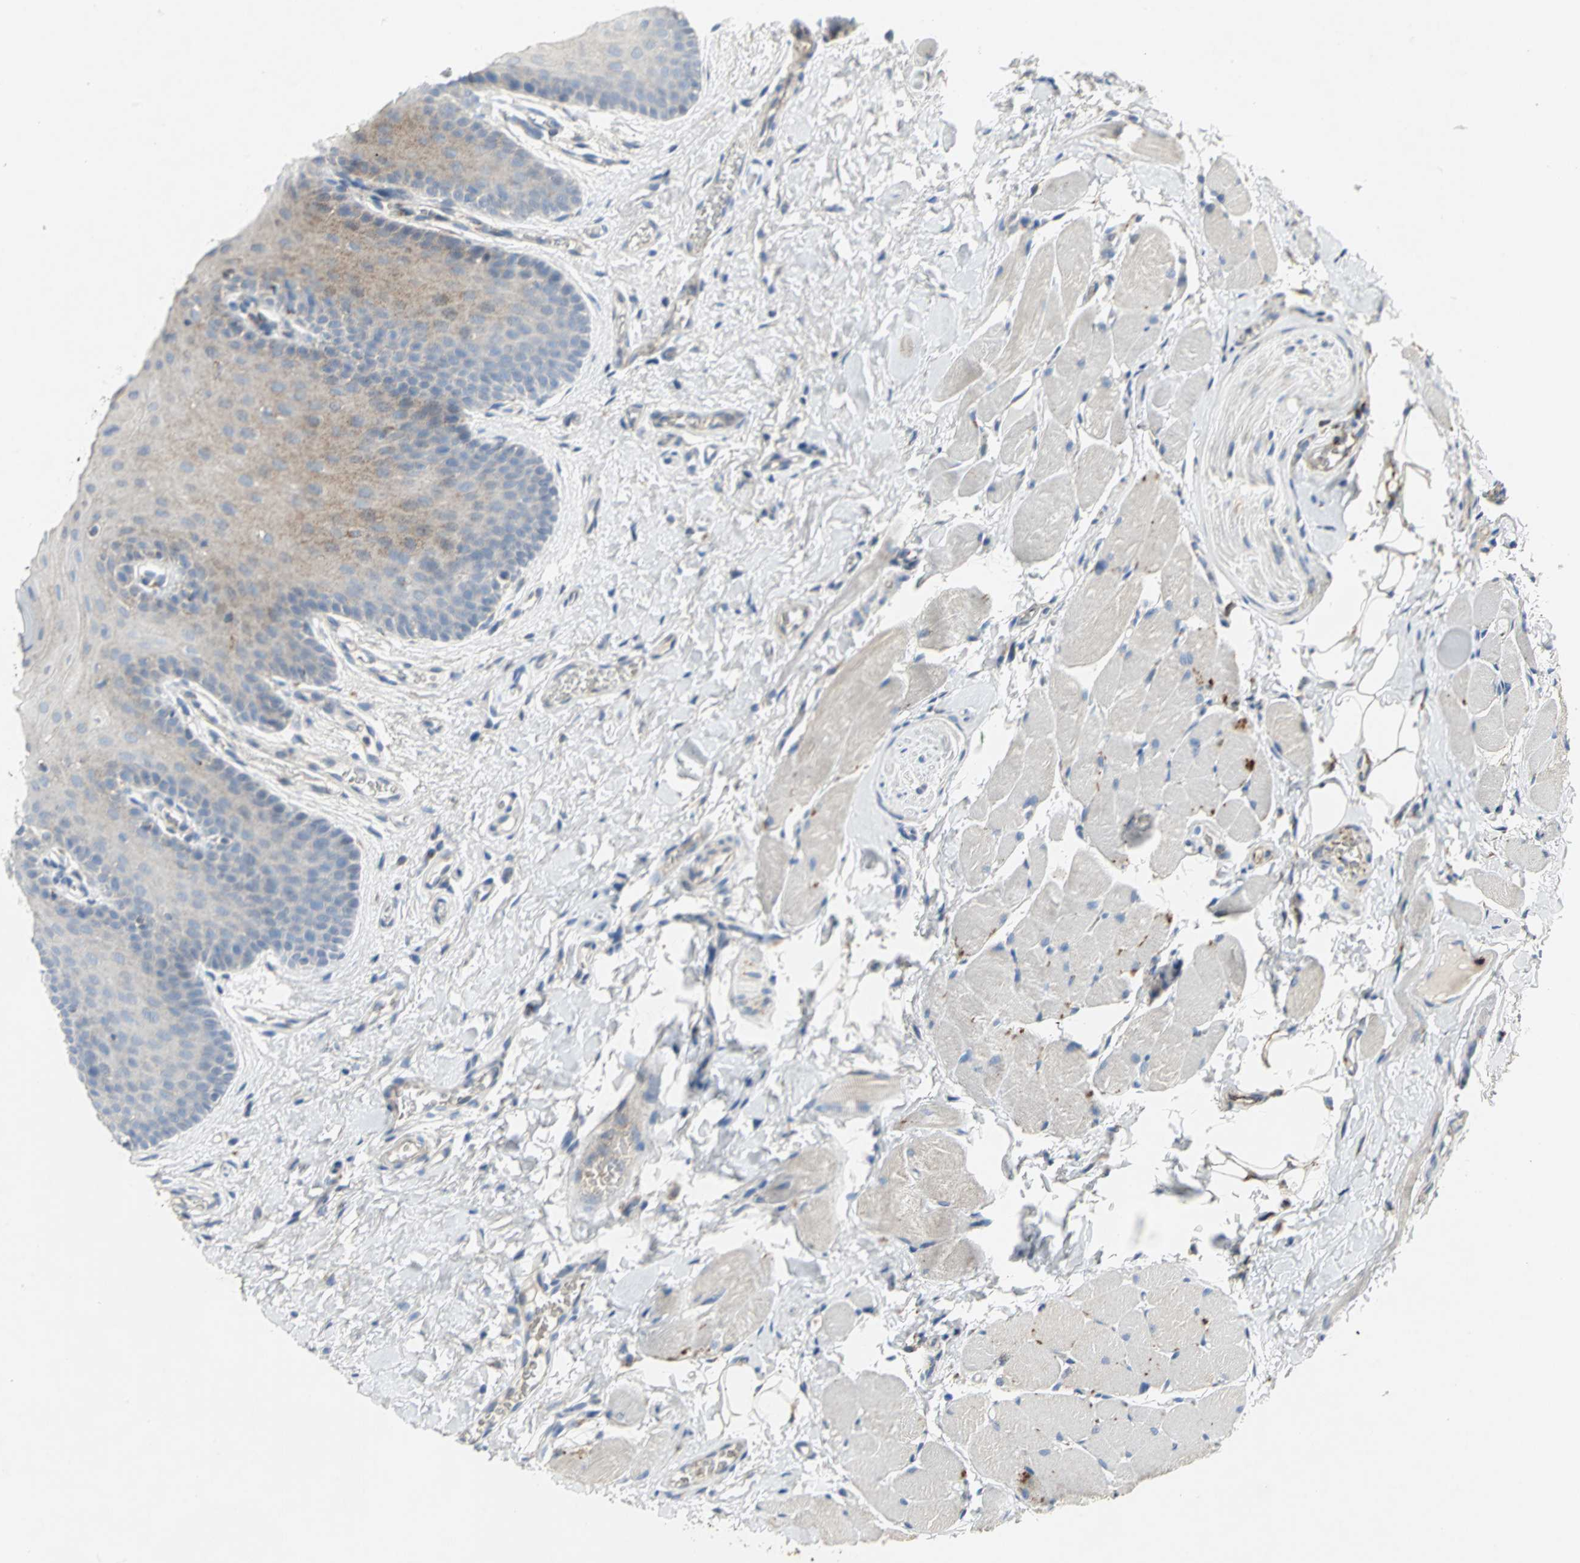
{"staining": {"intensity": "weak", "quantity": "25%-75%", "location": "cytoplasmic/membranous"}, "tissue": "oral mucosa", "cell_type": "Squamous epithelial cells", "image_type": "normal", "snomed": [{"axis": "morphology", "description": "Normal tissue, NOS"}, {"axis": "topography", "description": "Oral tissue"}], "caption": "A low amount of weak cytoplasmic/membranous expression is present in approximately 25%-75% of squamous epithelial cells in unremarkable oral mucosa.", "gene": "SPPL2B", "patient": {"sex": "male", "age": 54}}